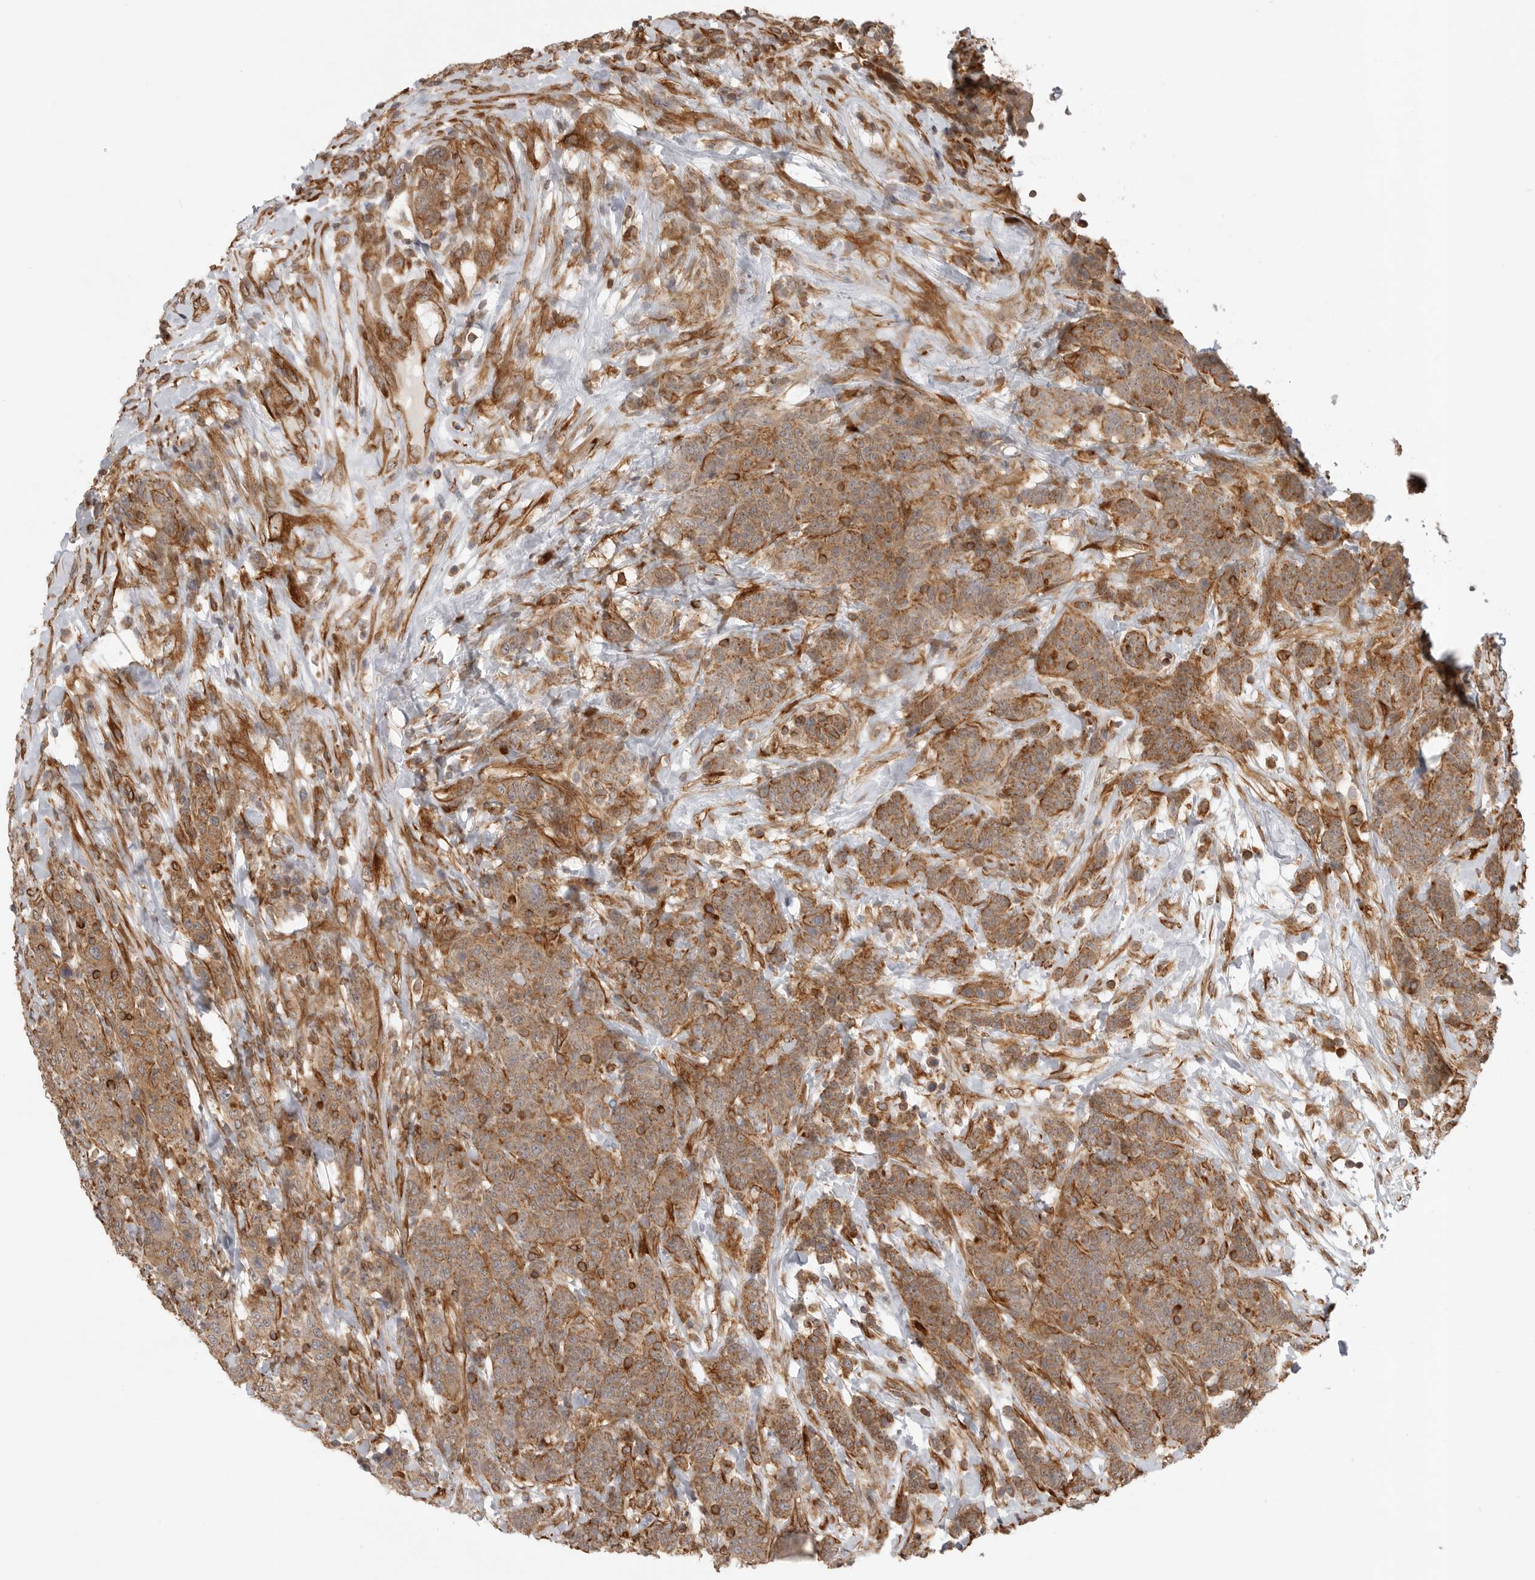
{"staining": {"intensity": "moderate", "quantity": ">75%", "location": "cytoplasmic/membranous"}, "tissue": "breast cancer", "cell_type": "Tumor cells", "image_type": "cancer", "snomed": [{"axis": "morphology", "description": "Duct carcinoma"}, {"axis": "topography", "description": "Breast"}], "caption": "Brown immunohistochemical staining in human breast cancer reveals moderate cytoplasmic/membranous staining in about >75% of tumor cells.", "gene": "ATOH7", "patient": {"sex": "female", "age": 37}}